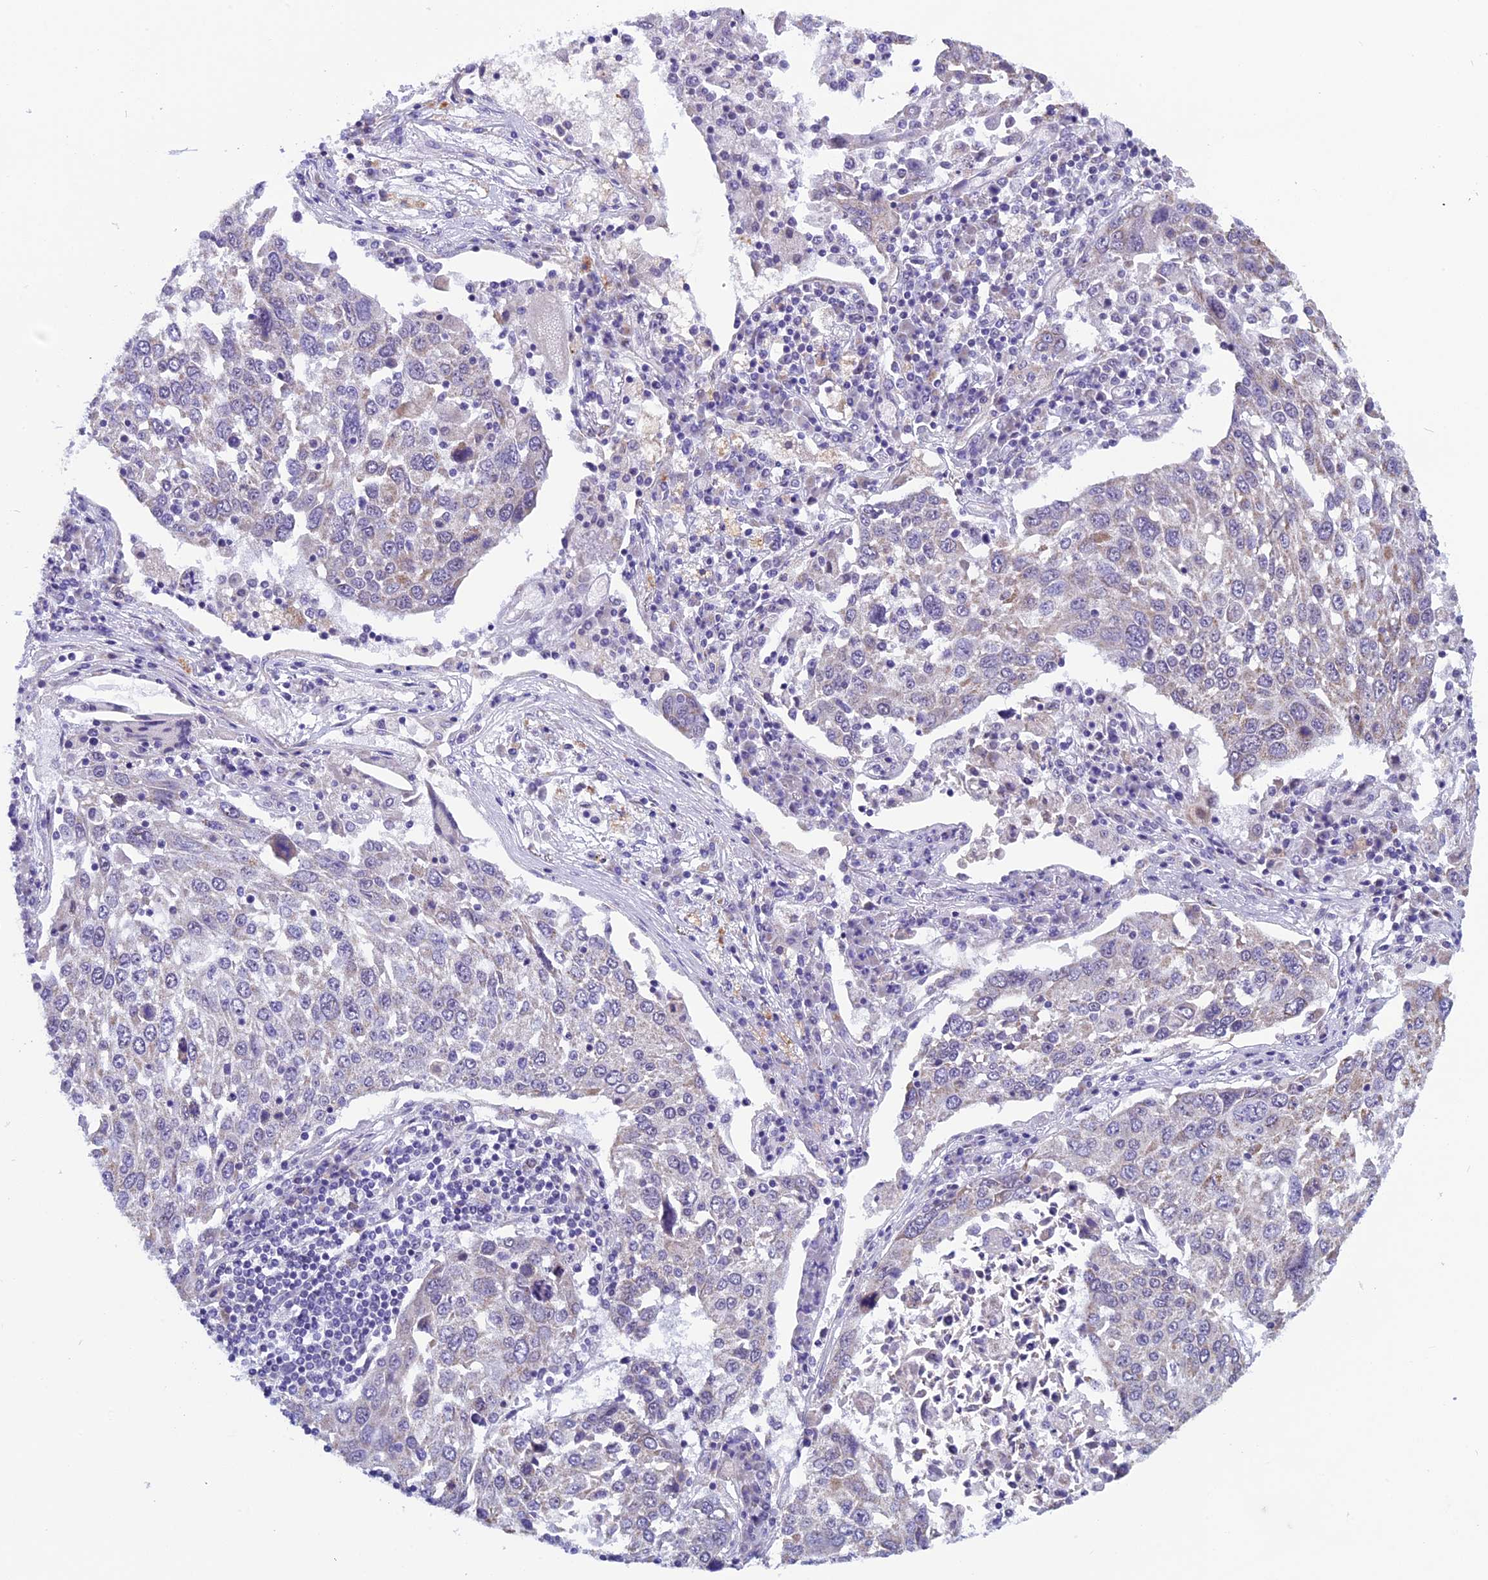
{"staining": {"intensity": "weak", "quantity": "25%-75%", "location": "cytoplasmic/membranous"}, "tissue": "lung cancer", "cell_type": "Tumor cells", "image_type": "cancer", "snomed": [{"axis": "morphology", "description": "Squamous cell carcinoma, NOS"}, {"axis": "topography", "description": "Lung"}], "caption": "Lung cancer (squamous cell carcinoma) stained with DAB immunohistochemistry displays low levels of weak cytoplasmic/membranous staining in approximately 25%-75% of tumor cells. (DAB IHC with brightfield microscopy, high magnification).", "gene": "ZNF317", "patient": {"sex": "male", "age": 65}}